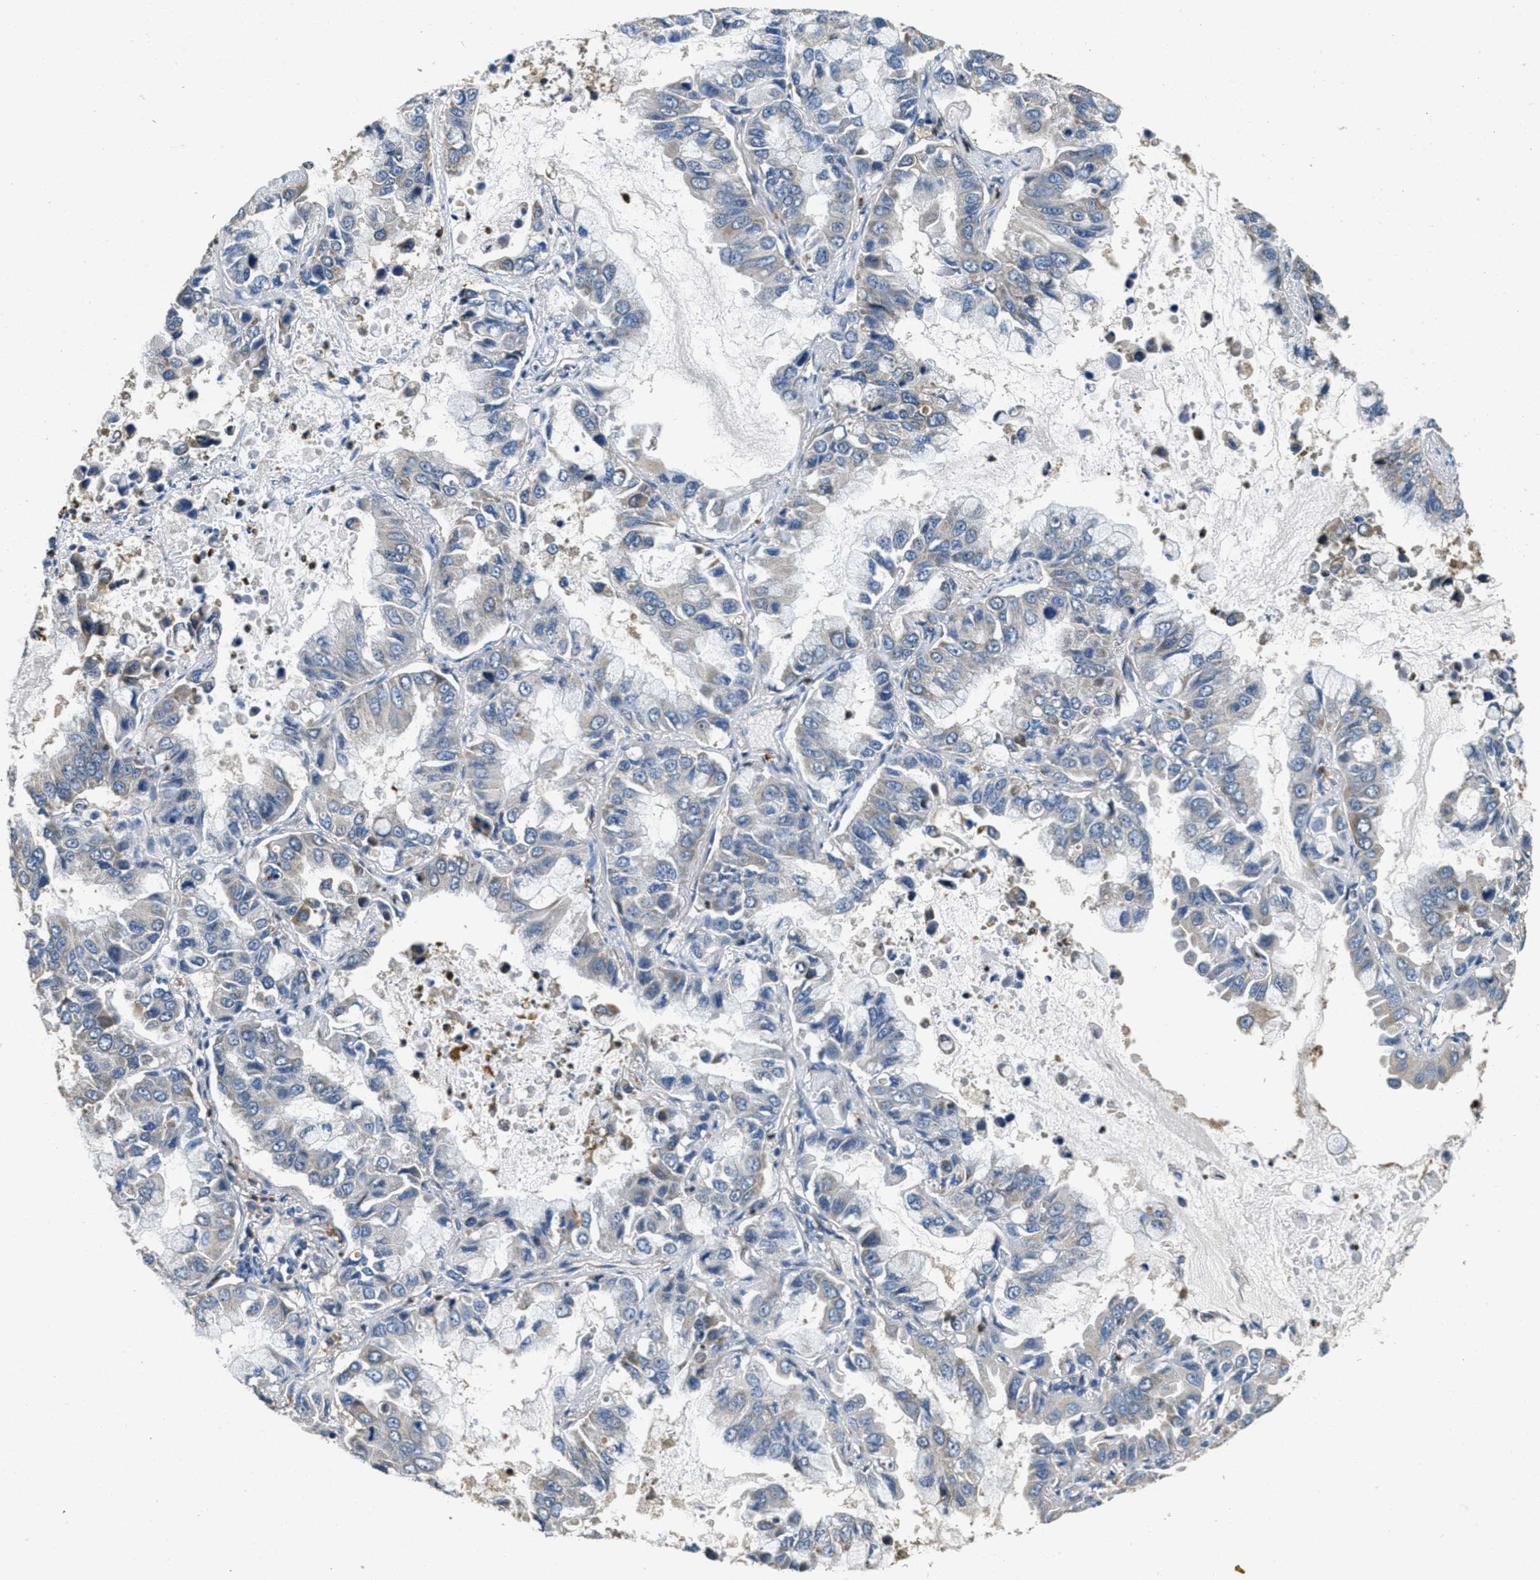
{"staining": {"intensity": "negative", "quantity": "none", "location": "none"}, "tissue": "lung cancer", "cell_type": "Tumor cells", "image_type": "cancer", "snomed": [{"axis": "morphology", "description": "Adenocarcinoma, NOS"}, {"axis": "topography", "description": "Lung"}], "caption": "A high-resolution image shows IHC staining of lung adenocarcinoma, which exhibits no significant positivity in tumor cells. (DAB immunohistochemistry (IHC) with hematoxylin counter stain).", "gene": "TOMM70", "patient": {"sex": "male", "age": 64}}